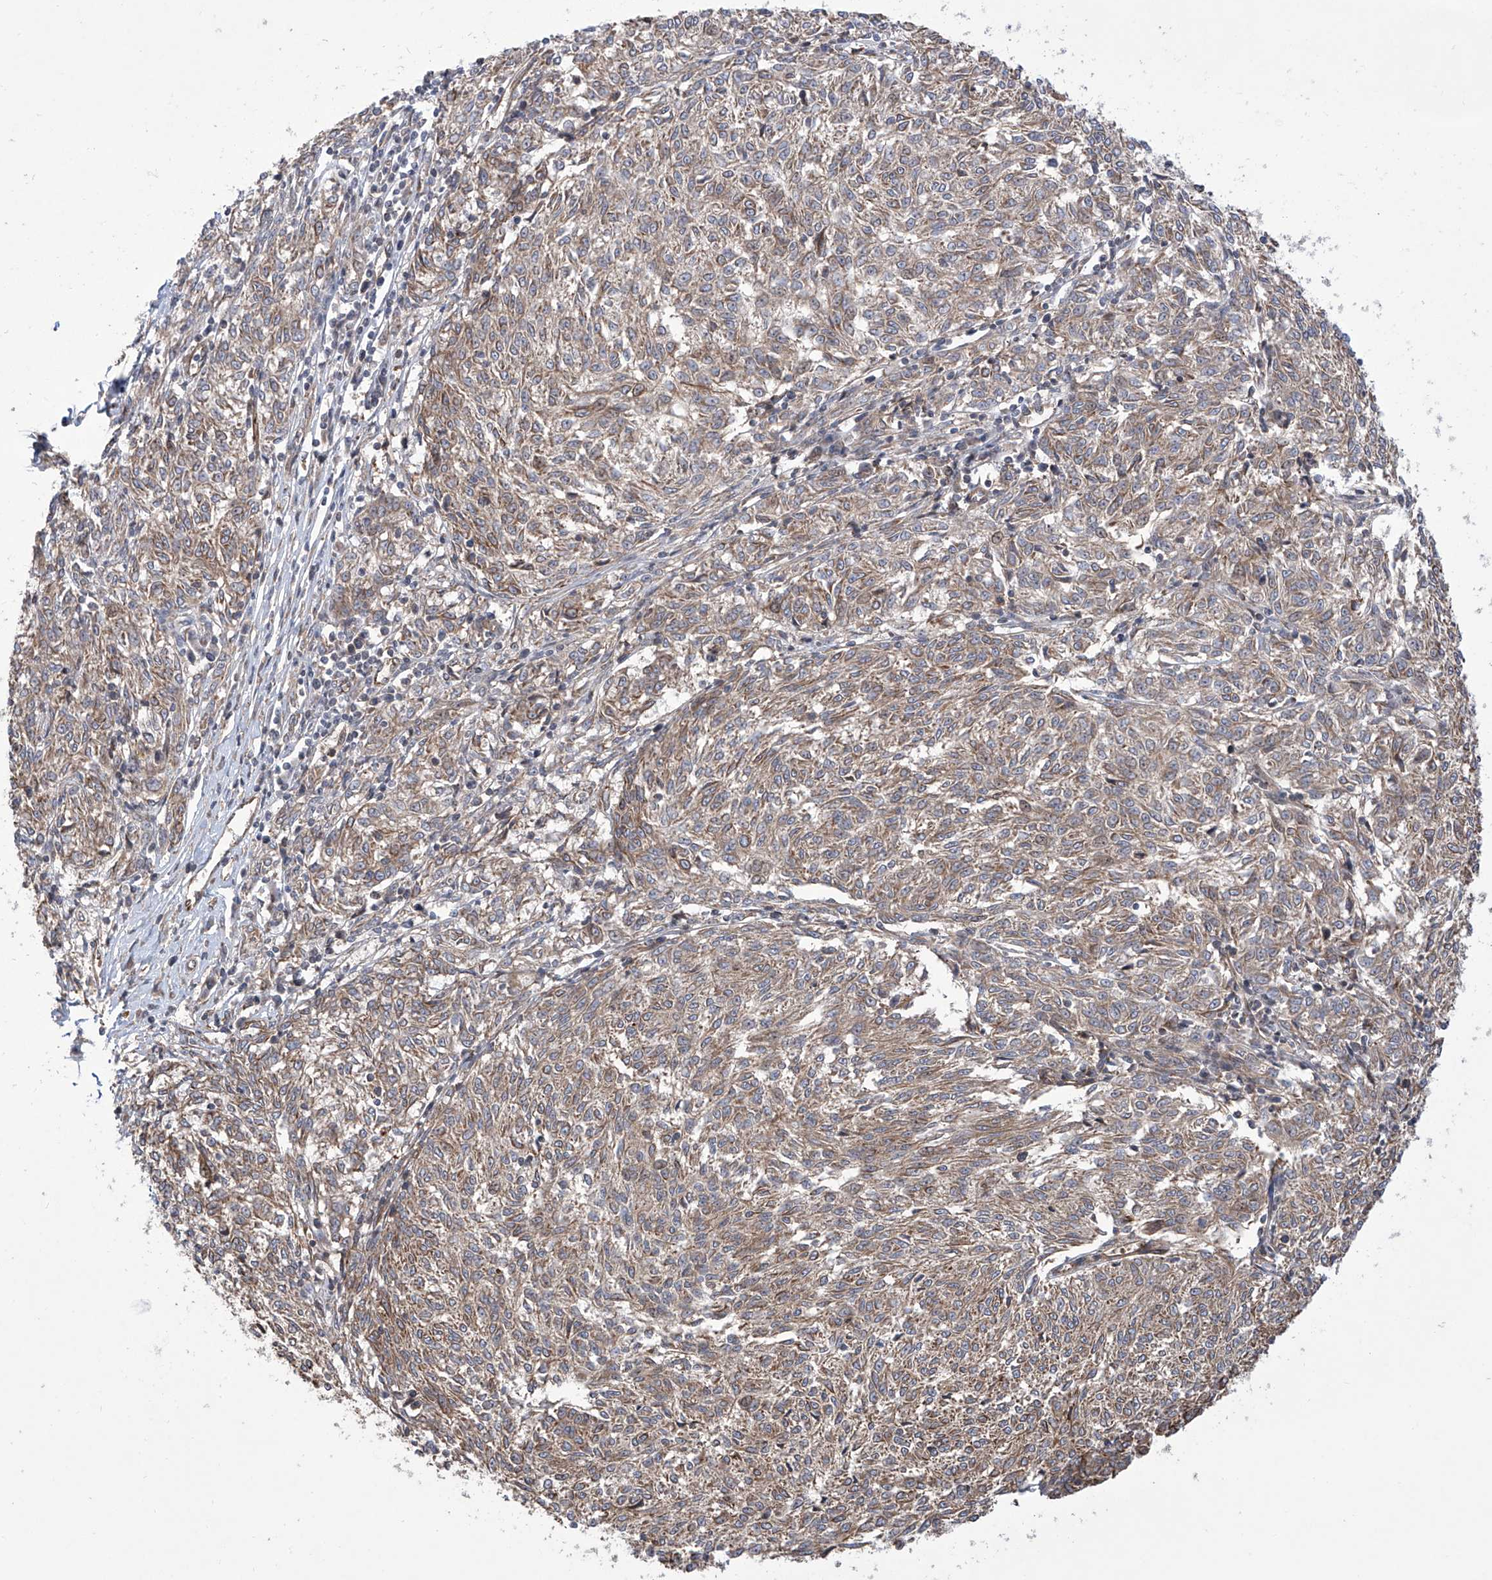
{"staining": {"intensity": "weak", "quantity": "25%-75%", "location": "cytoplasmic/membranous"}, "tissue": "melanoma", "cell_type": "Tumor cells", "image_type": "cancer", "snomed": [{"axis": "morphology", "description": "Malignant melanoma, NOS"}, {"axis": "topography", "description": "Skin"}], "caption": "There is low levels of weak cytoplasmic/membranous expression in tumor cells of melanoma, as demonstrated by immunohistochemical staining (brown color).", "gene": "APAF1", "patient": {"sex": "female", "age": 72}}